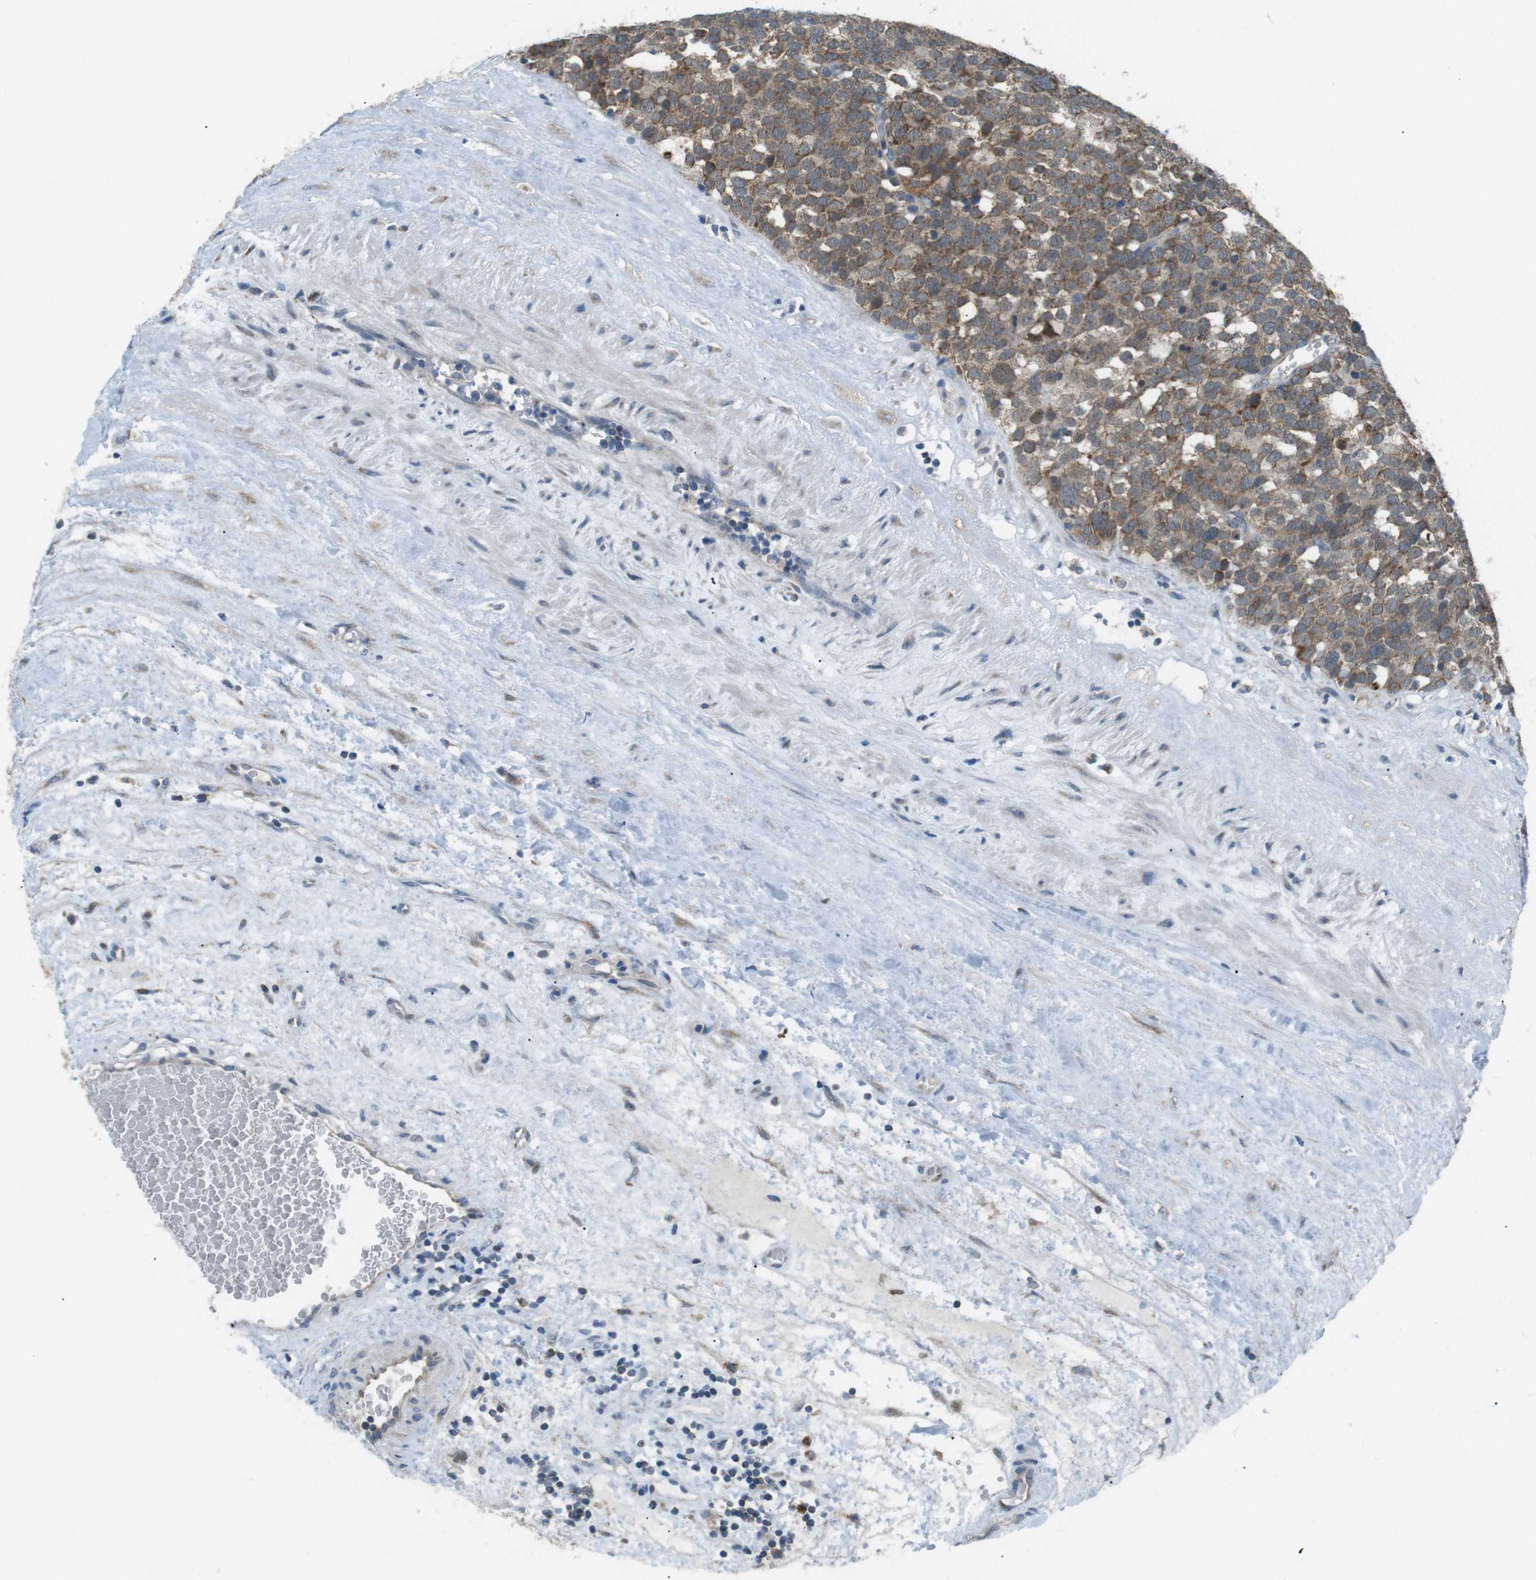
{"staining": {"intensity": "moderate", "quantity": ">75%", "location": "cytoplasmic/membranous"}, "tissue": "testis cancer", "cell_type": "Tumor cells", "image_type": "cancer", "snomed": [{"axis": "morphology", "description": "Seminoma, NOS"}, {"axis": "topography", "description": "Testis"}], "caption": "Seminoma (testis) stained for a protein exhibits moderate cytoplasmic/membranous positivity in tumor cells. (Stains: DAB in brown, nuclei in blue, Microscopy: brightfield microscopy at high magnification).", "gene": "BACE1", "patient": {"sex": "male", "age": 71}}